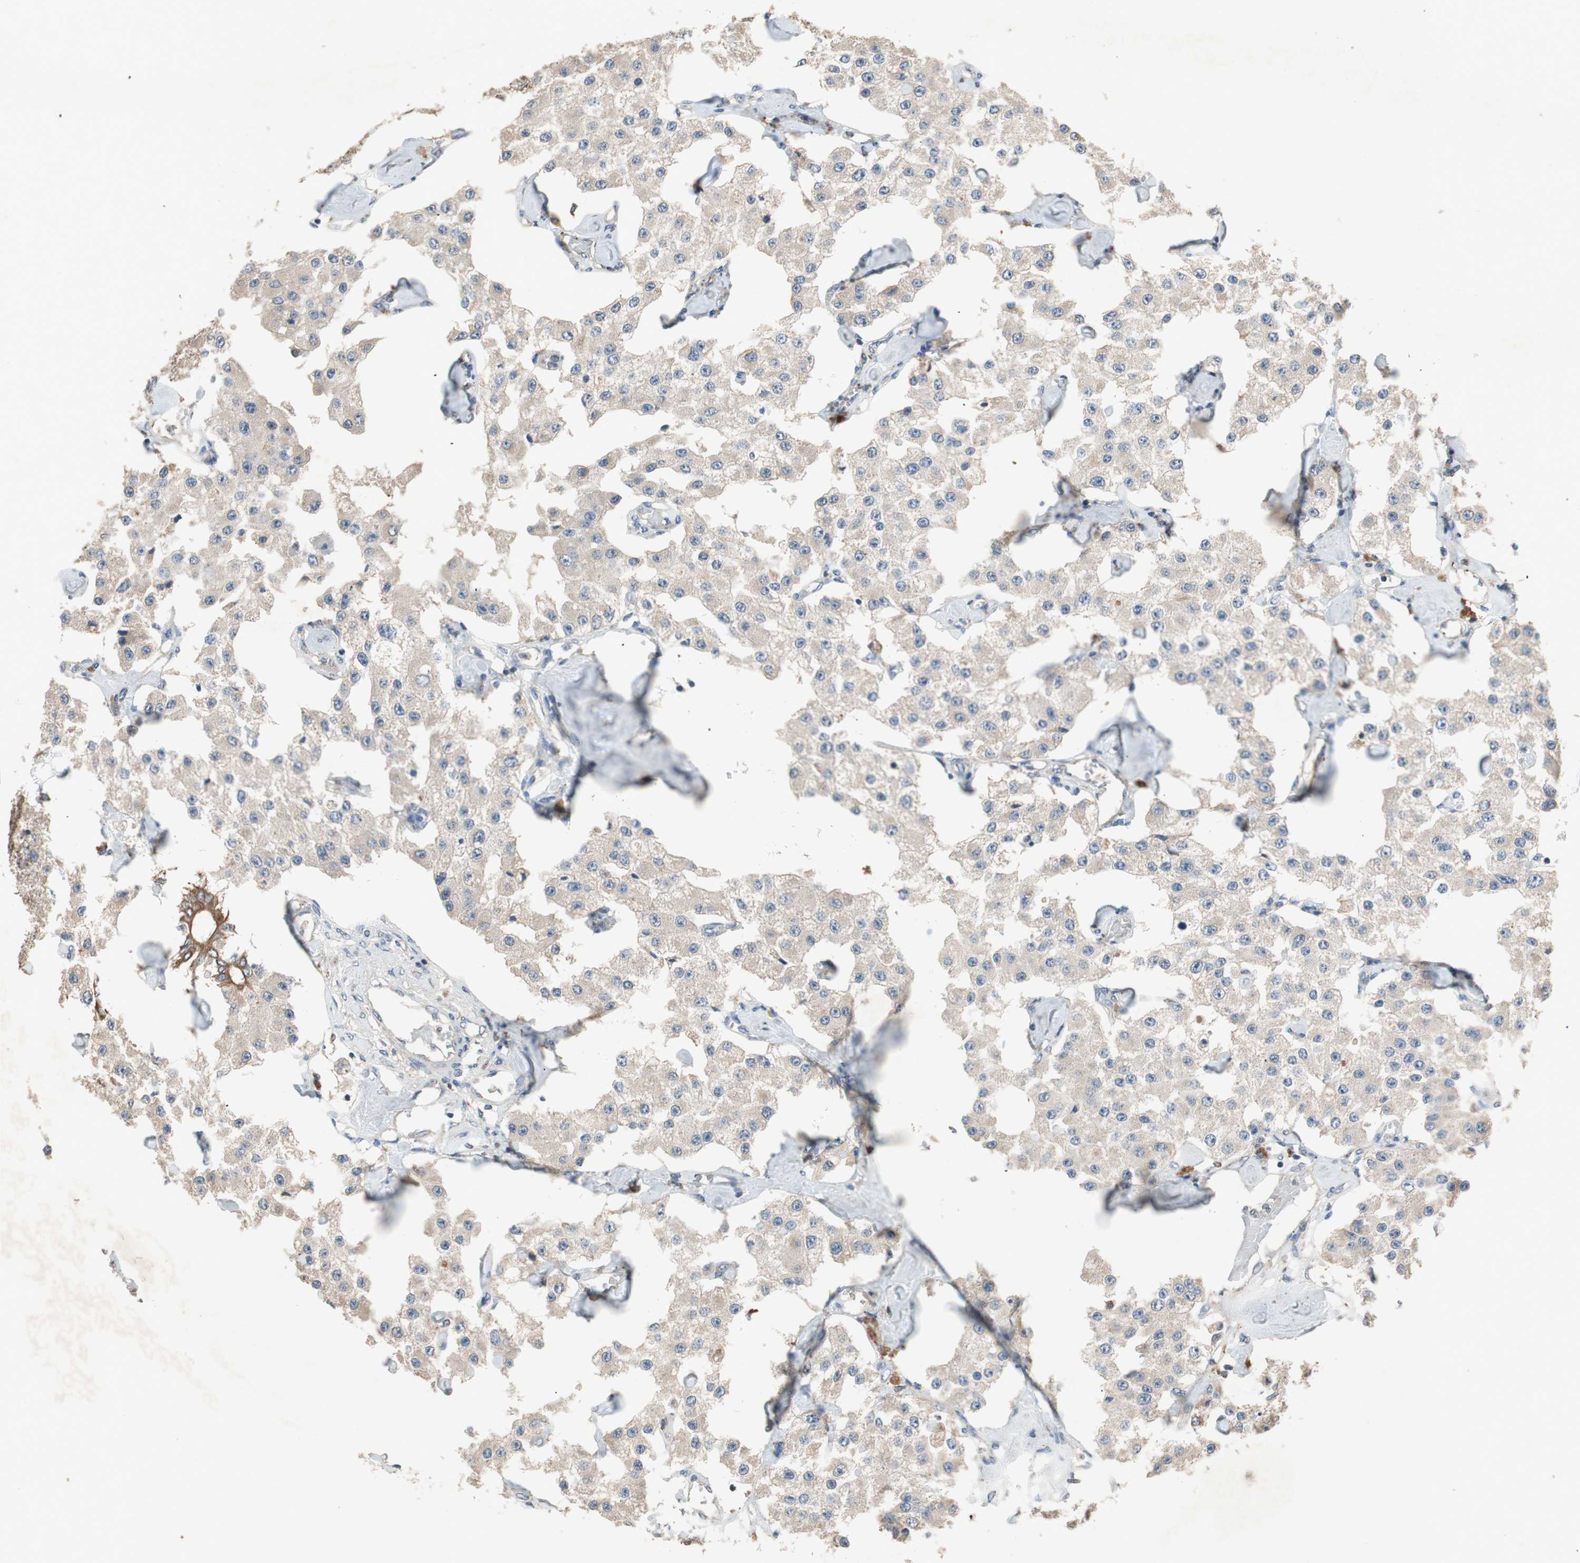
{"staining": {"intensity": "weak", "quantity": ">75%", "location": "cytoplasmic/membranous"}, "tissue": "carcinoid", "cell_type": "Tumor cells", "image_type": "cancer", "snomed": [{"axis": "morphology", "description": "Carcinoid, malignant, NOS"}, {"axis": "topography", "description": "Pancreas"}], "caption": "This histopathology image reveals immunohistochemistry (IHC) staining of human carcinoid (malignant), with low weak cytoplasmic/membranous expression in about >75% of tumor cells.", "gene": "ADAP1", "patient": {"sex": "male", "age": 41}}